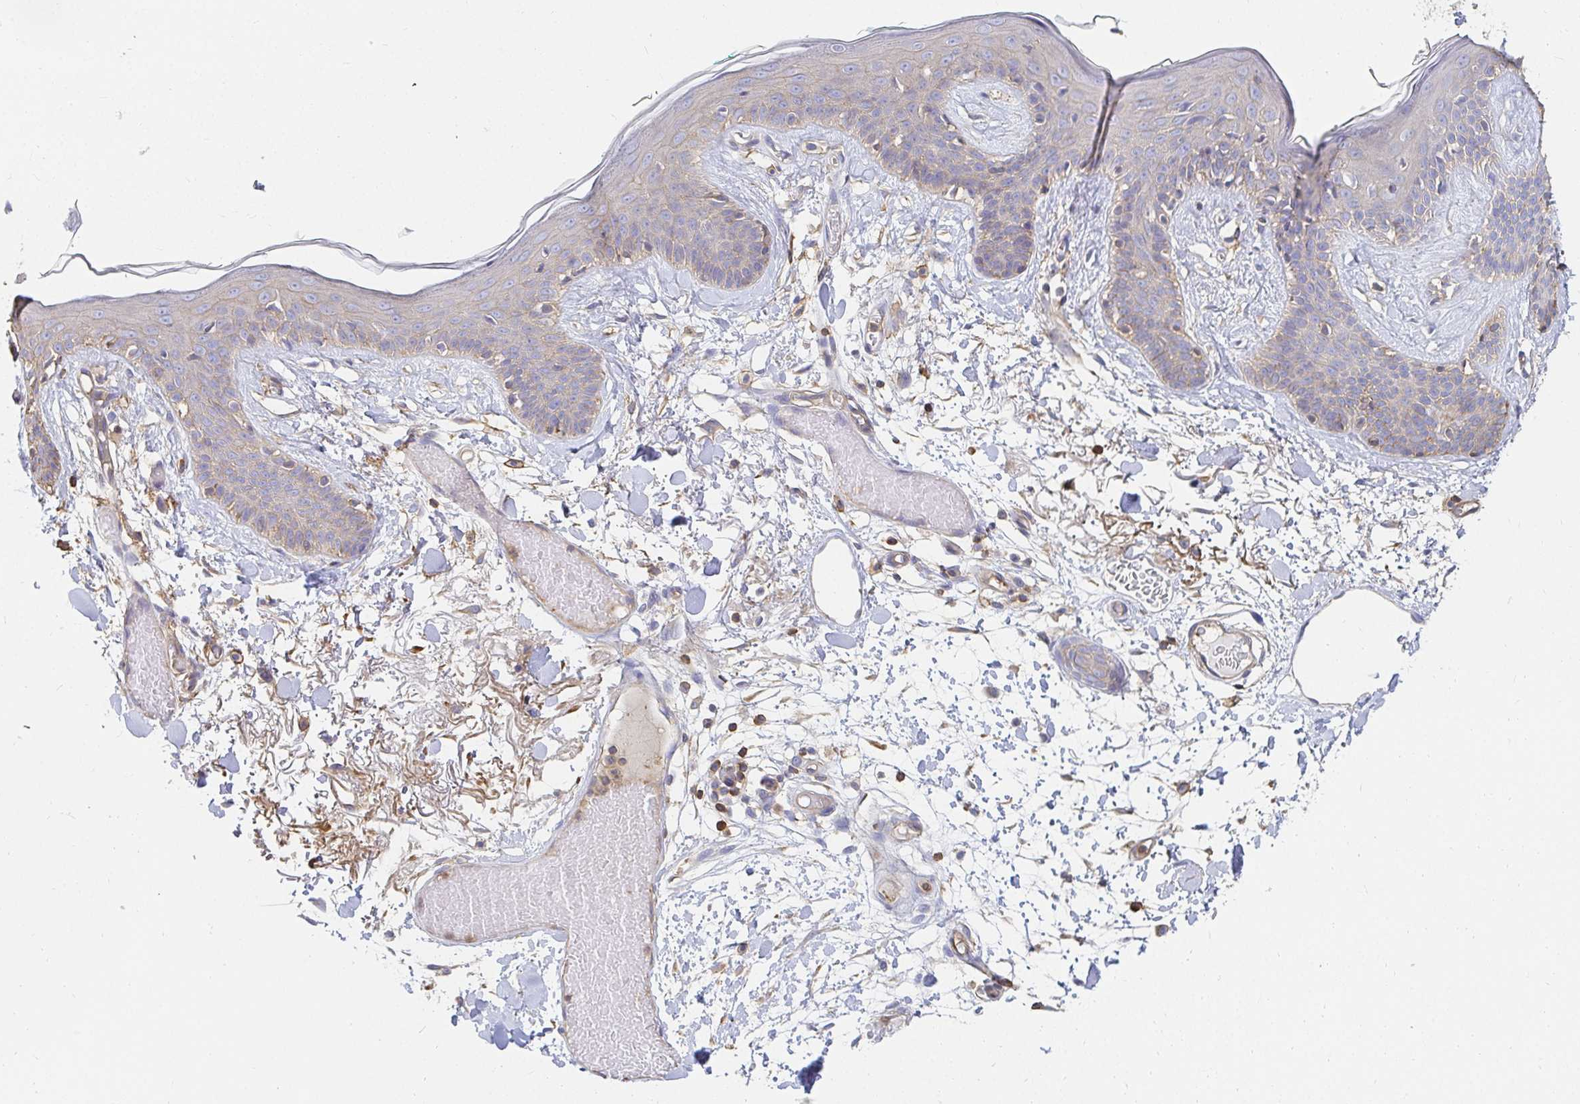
{"staining": {"intensity": "moderate", "quantity": "25%-75%", "location": "cytoplasmic/membranous"}, "tissue": "skin", "cell_type": "Fibroblasts", "image_type": "normal", "snomed": [{"axis": "morphology", "description": "Normal tissue, NOS"}, {"axis": "topography", "description": "Skin"}], "caption": "An immunohistochemistry image of normal tissue is shown. Protein staining in brown shows moderate cytoplasmic/membranous positivity in skin within fibroblasts.", "gene": "TSPAN19", "patient": {"sex": "male", "age": 79}}